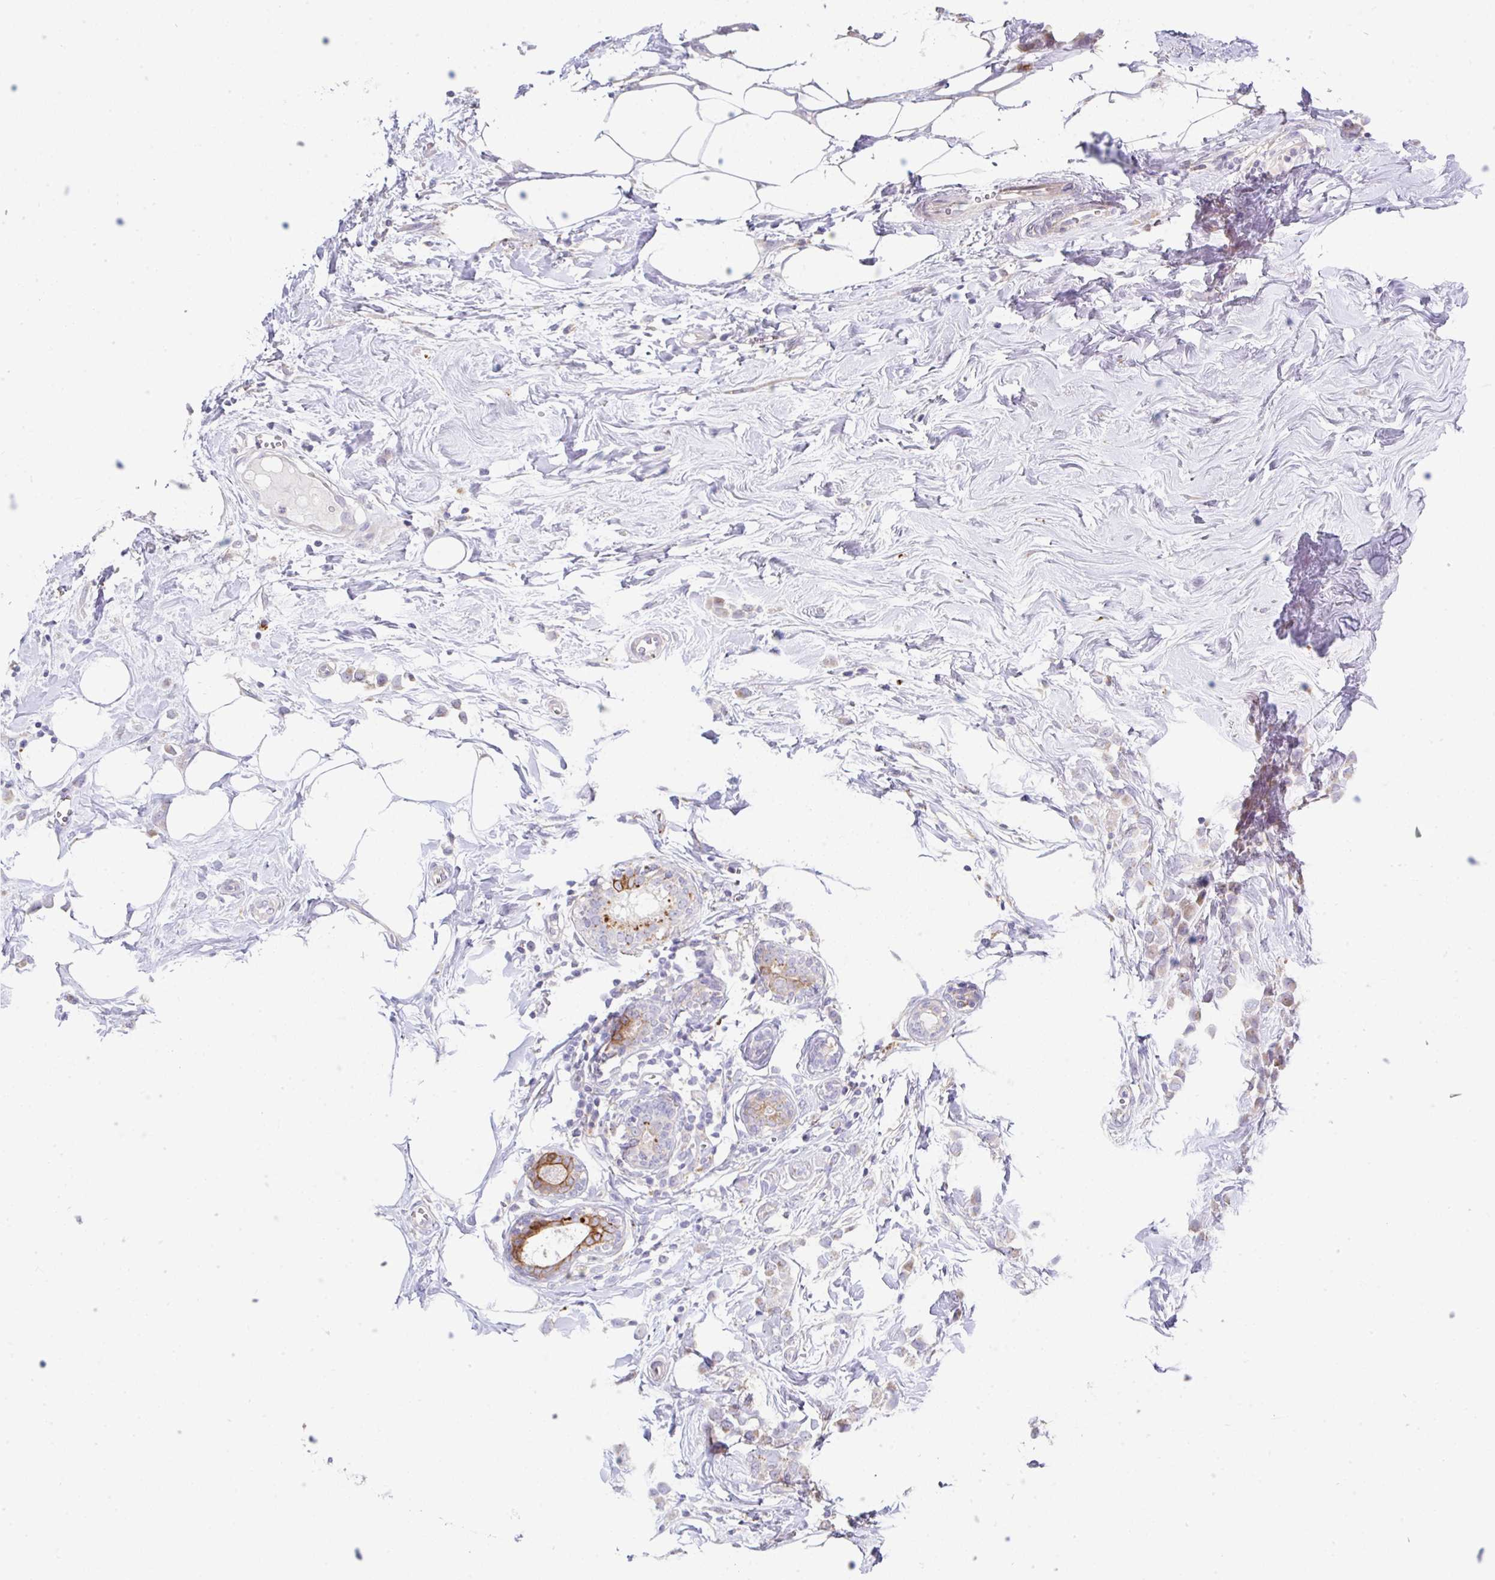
{"staining": {"intensity": "weak", "quantity": "<25%", "location": "cytoplasmic/membranous"}, "tissue": "breast cancer", "cell_type": "Tumor cells", "image_type": "cancer", "snomed": [{"axis": "morphology", "description": "Duct carcinoma"}, {"axis": "topography", "description": "Breast"}], "caption": "This image is of breast cancer stained with immunohistochemistry to label a protein in brown with the nuclei are counter-stained blue. There is no expression in tumor cells.", "gene": "ZNF33A", "patient": {"sex": "female", "age": 80}}